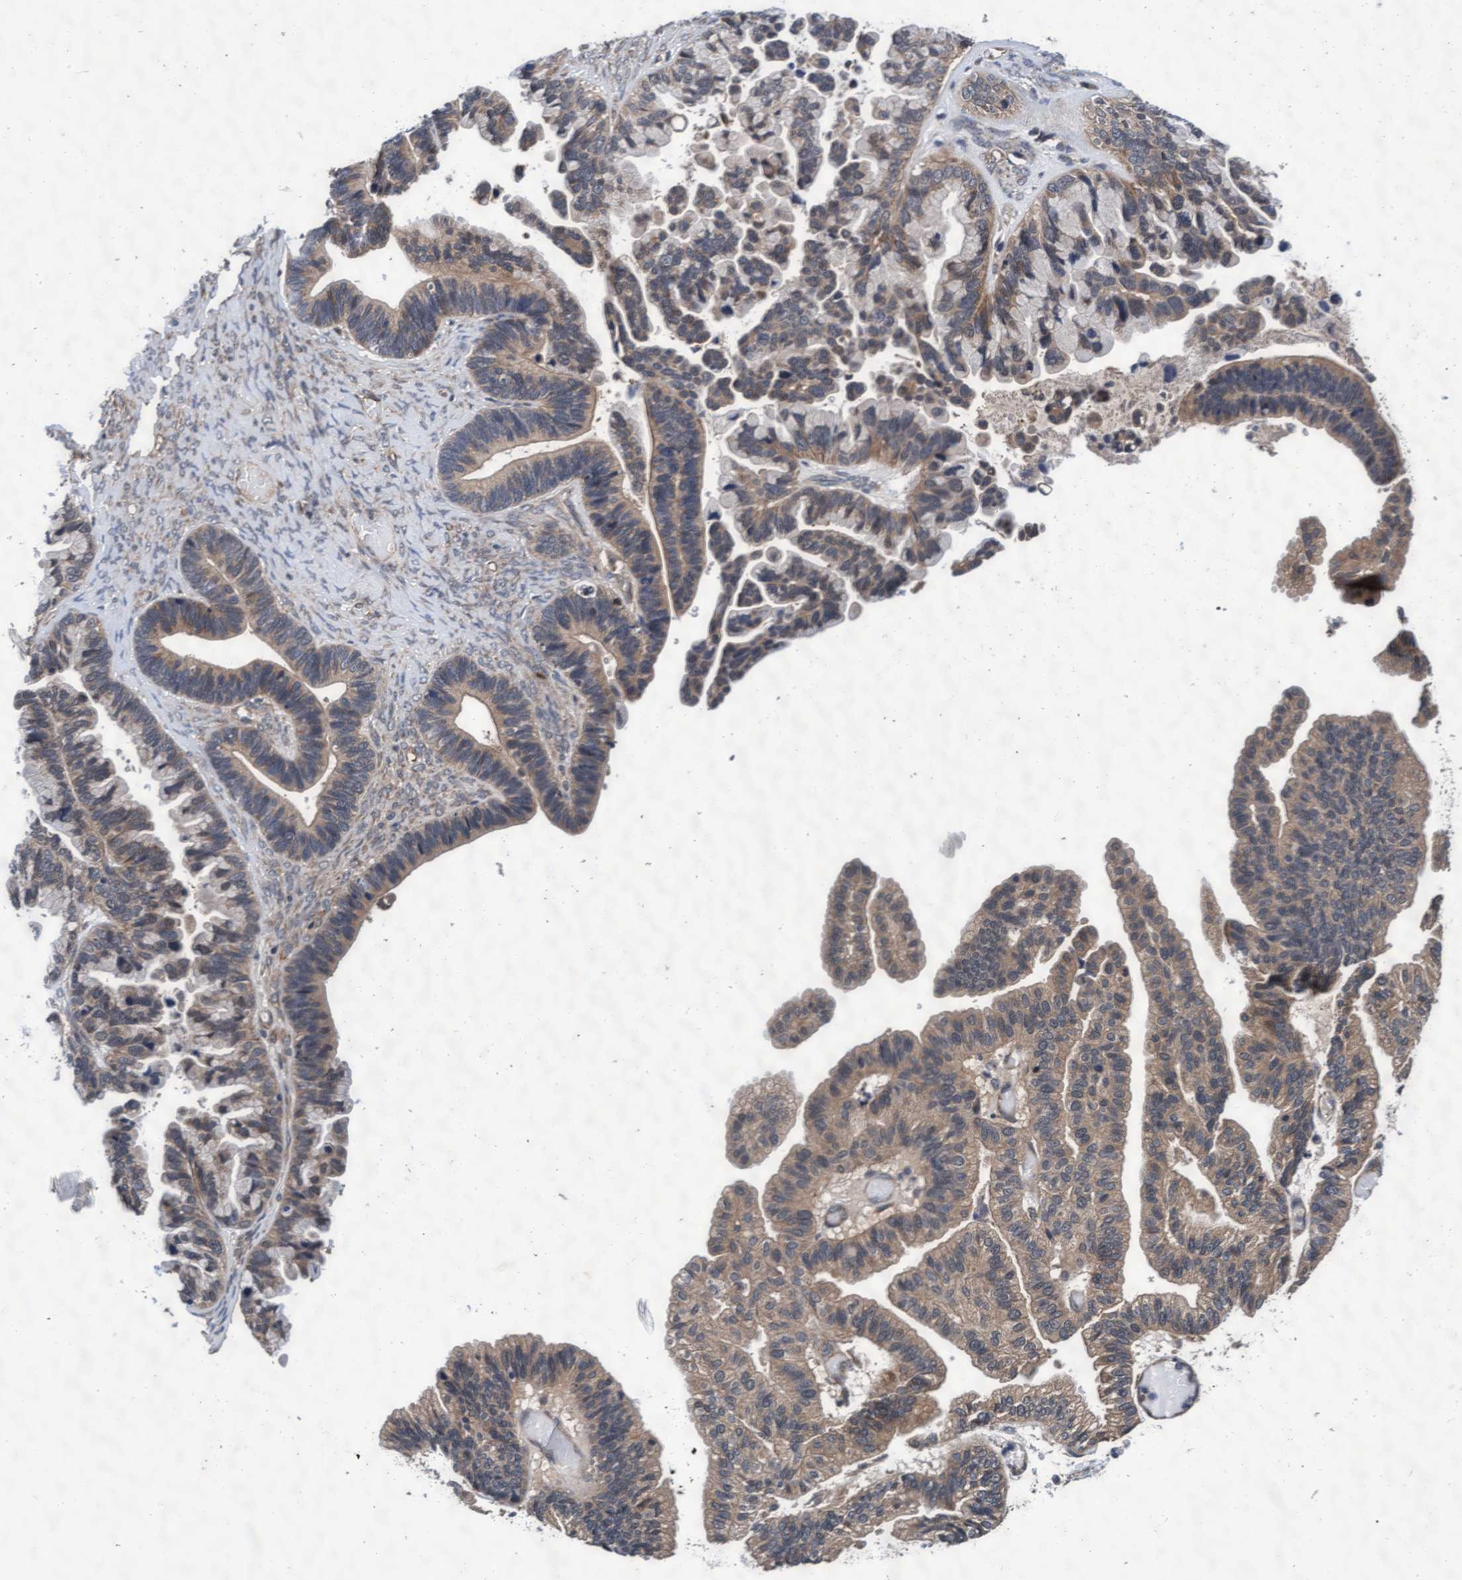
{"staining": {"intensity": "weak", "quantity": ">75%", "location": "cytoplasmic/membranous"}, "tissue": "ovarian cancer", "cell_type": "Tumor cells", "image_type": "cancer", "snomed": [{"axis": "morphology", "description": "Cystadenocarcinoma, serous, NOS"}, {"axis": "topography", "description": "Ovary"}], "caption": "Immunohistochemistry photomicrograph of human serous cystadenocarcinoma (ovarian) stained for a protein (brown), which demonstrates low levels of weak cytoplasmic/membranous positivity in about >75% of tumor cells.", "gene": "EFCAB13", "patient": {"sex": "female", "age": 56}}